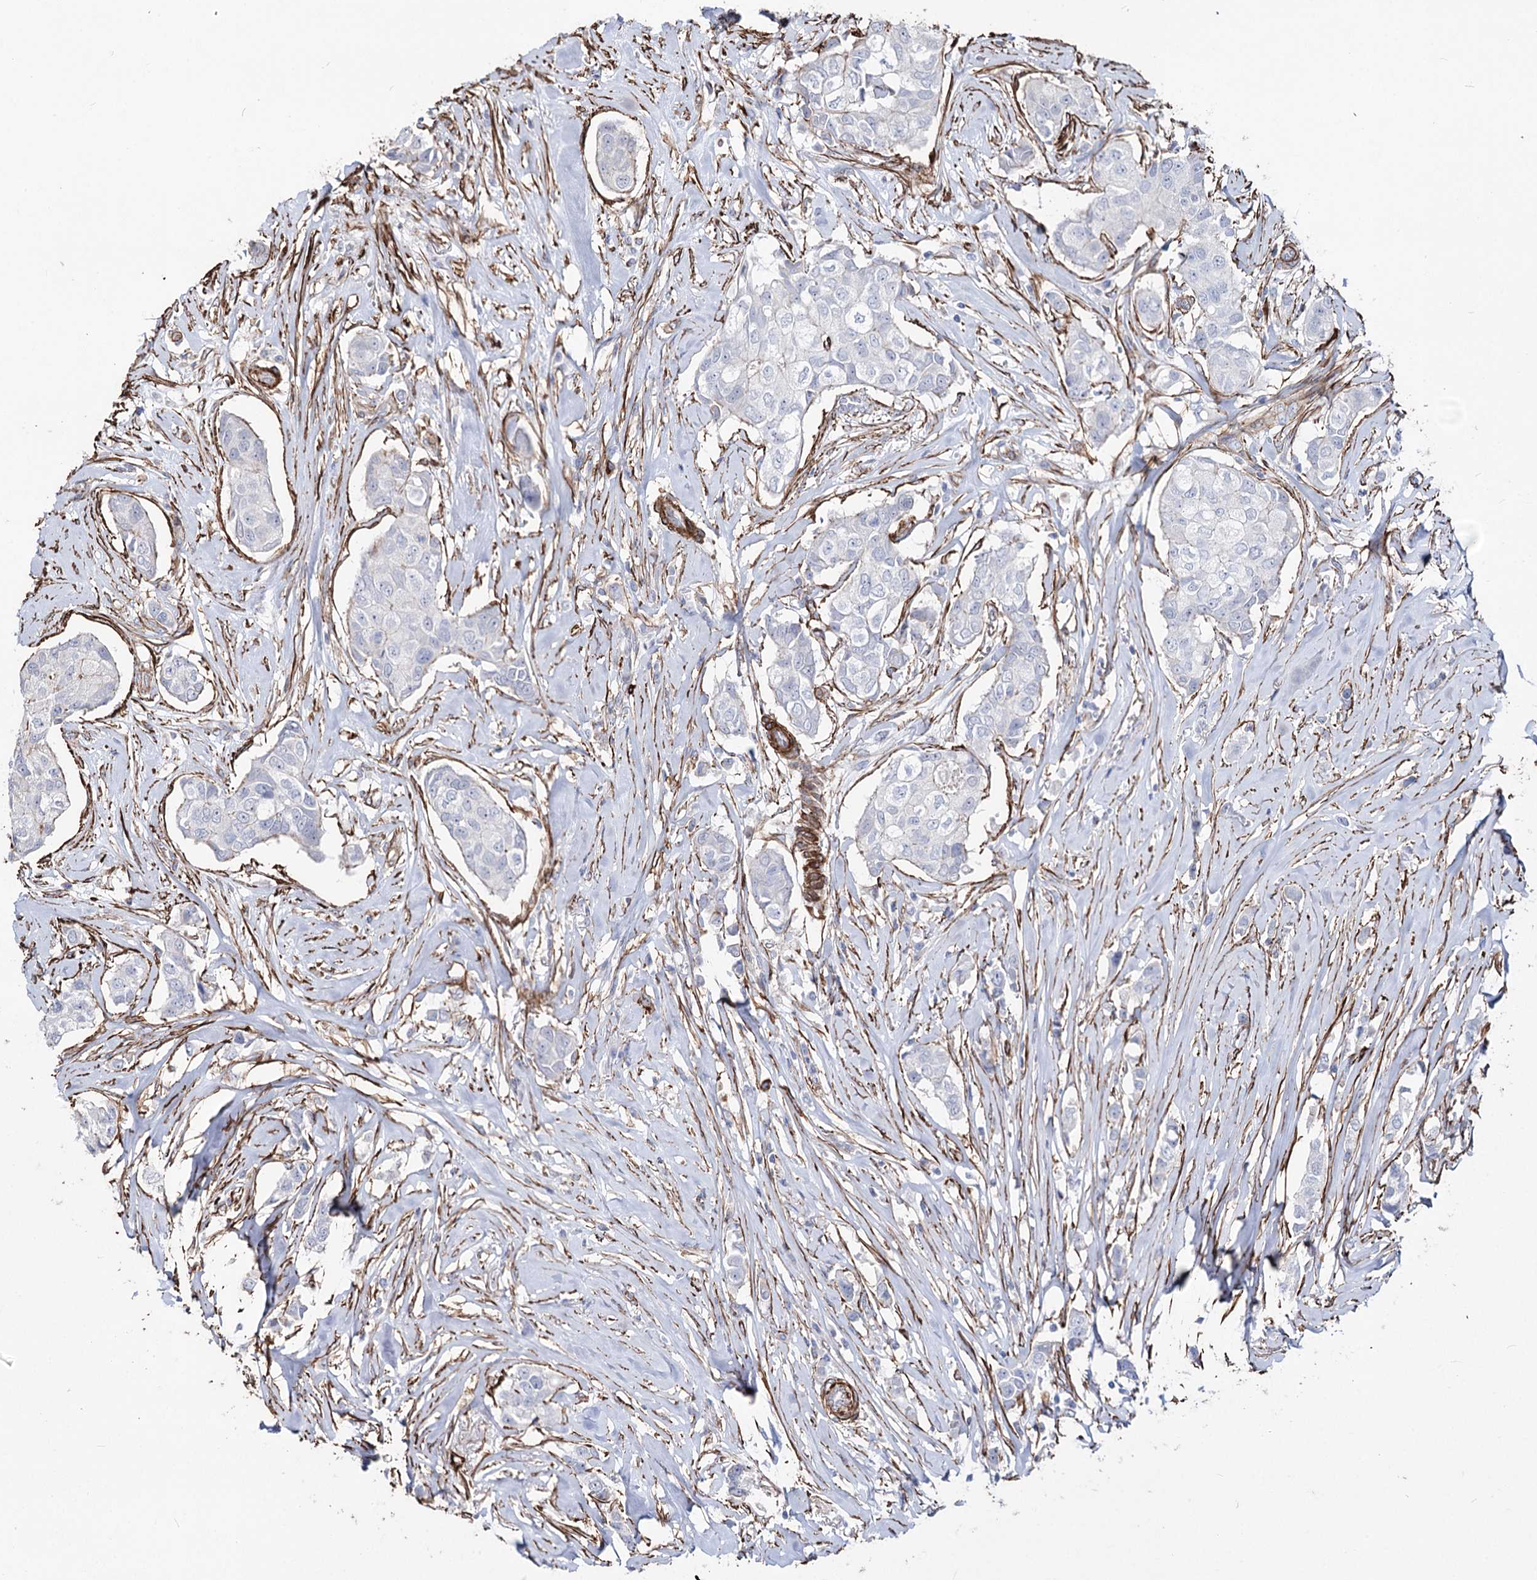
{"staining": {"intensity": "negative", "quantity": "none", "location": "none"}, "tissue": "breast cancer", "cell_type": "Tumor cells", "image_type": "cancer", "snomed": [{"axis": "morphology", "description": "Duct carcinoma"}, {"axis": "topography", "description": "Breast"}], "caption": "Immunohistochemical staining of breast cancer (invasive ductal carcinoma) shows no significant expression in tumor cells. (Brightfield microscopy of DAB IHC at high magnification).", "gene": "ARHGAP20", "patient": {"sex": "female", "age": 80}}